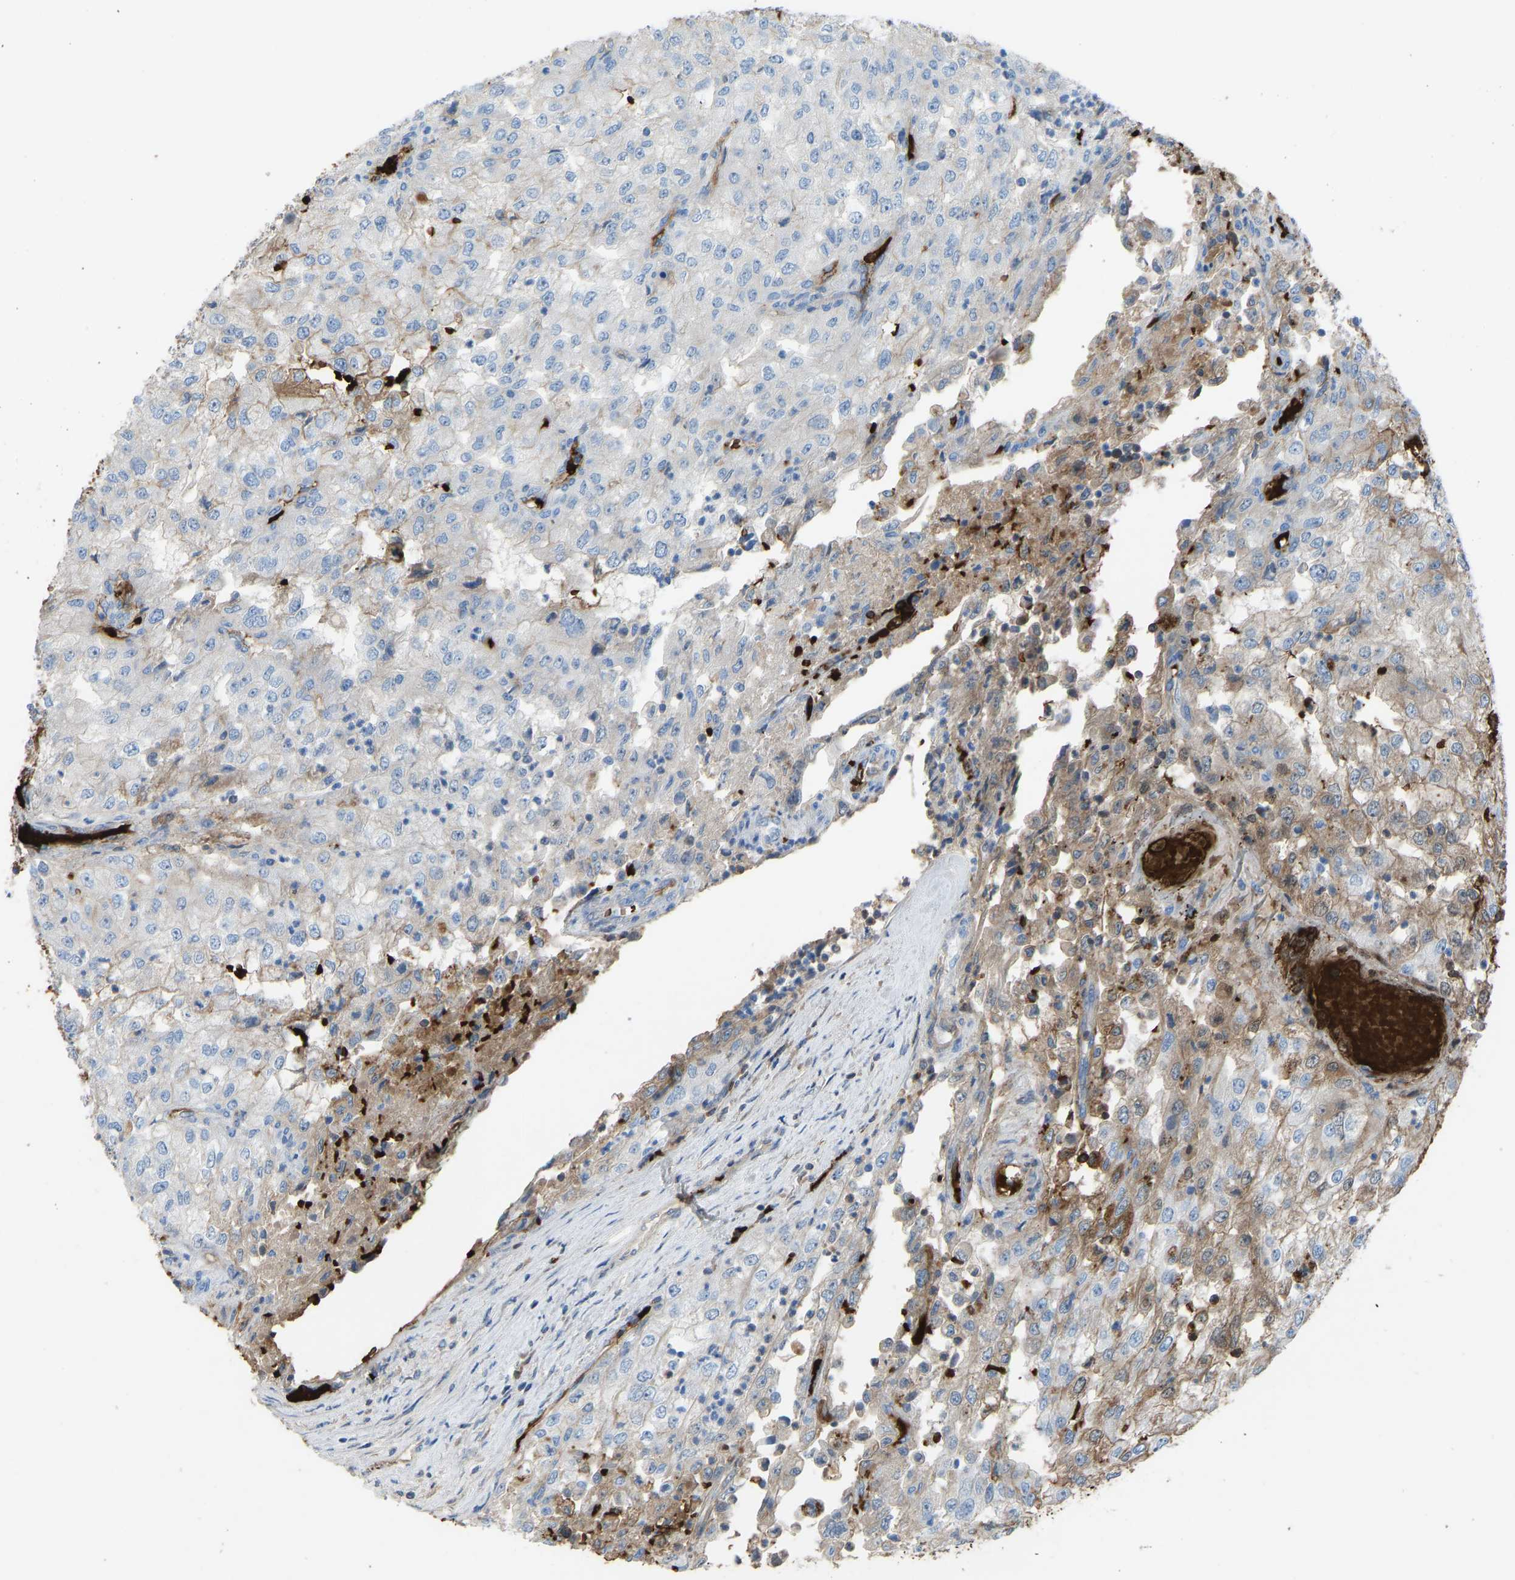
{"staining": {"intensity": "moderate", "quantity": "<25%", "location": "cytoplasmic/membranous"}, "tissue": "renal cancer", "cell_type": "Tumor cells", "image_type": "cancer", "snomed": [{"axis": "morphology", "description": "Adenocarcinoma, NOS"}, {"axis": "topography", "description": "Kidney"}], "caption": "IHC (DAB (3,3'-diaminobenzidine)) staining of adenocarcinoma (renal) demonstrates moderate cytoplasmic/membranous protein staining in approximately <25% of tumor cells.", "gene": "PIGS", "patient": {"sex": "female", "age": 54}}